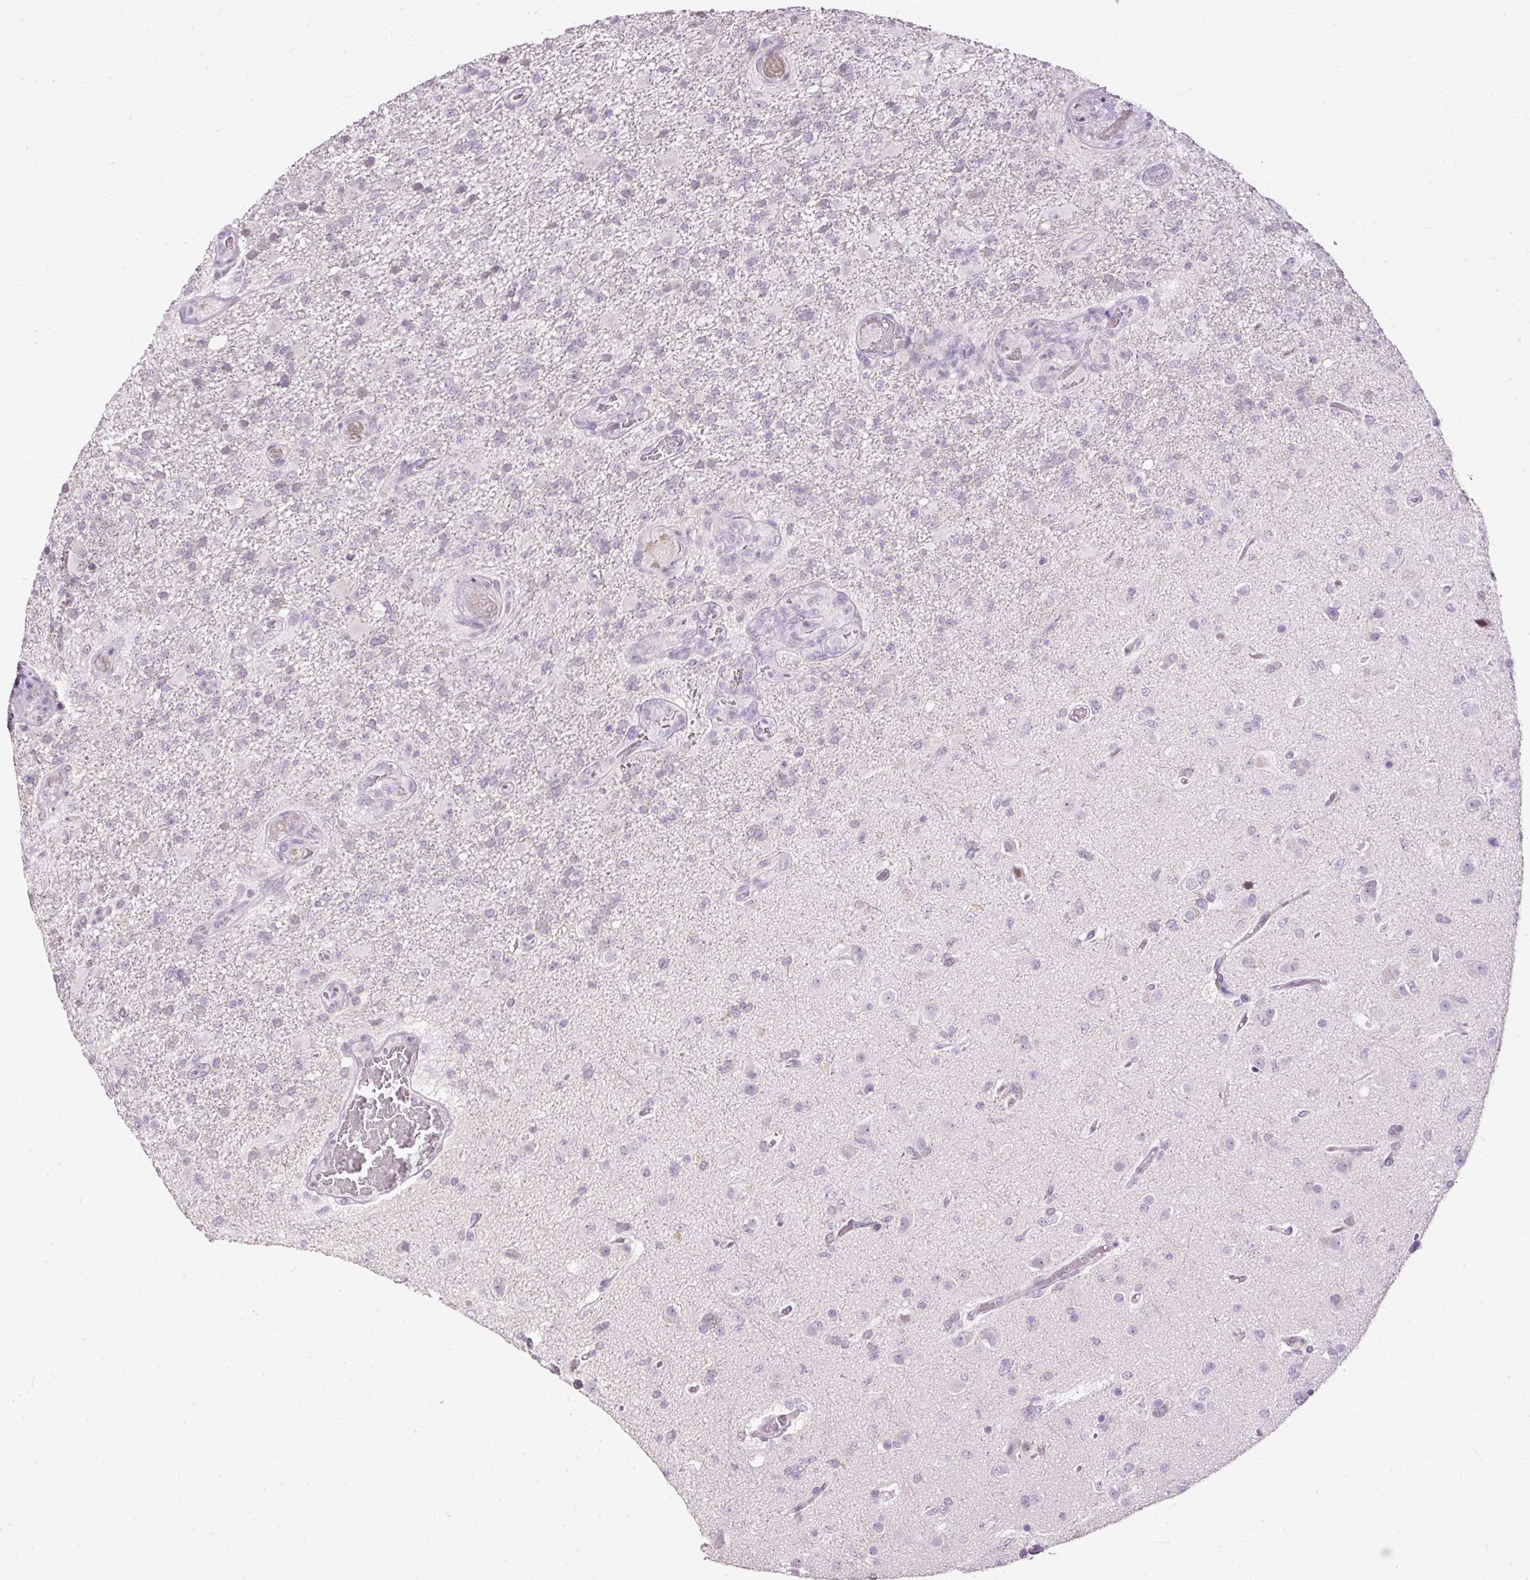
{"staining": {"intensity": "negative", "quantity": "none", "location": "none"}, "tissue": "glioma", "cell_type": "Tumor cells", "image_type": "cancer", "snomed": [{"axis": "morphology", "description": "Glioma, malignant, High grade"}, {"axis": "topography", "description": "Brain"}], "caption": "Tumor cells show no significant protein expression in glioma.", "gene": "PDE6B", "patient": {"sex": "female", "age": 74}}